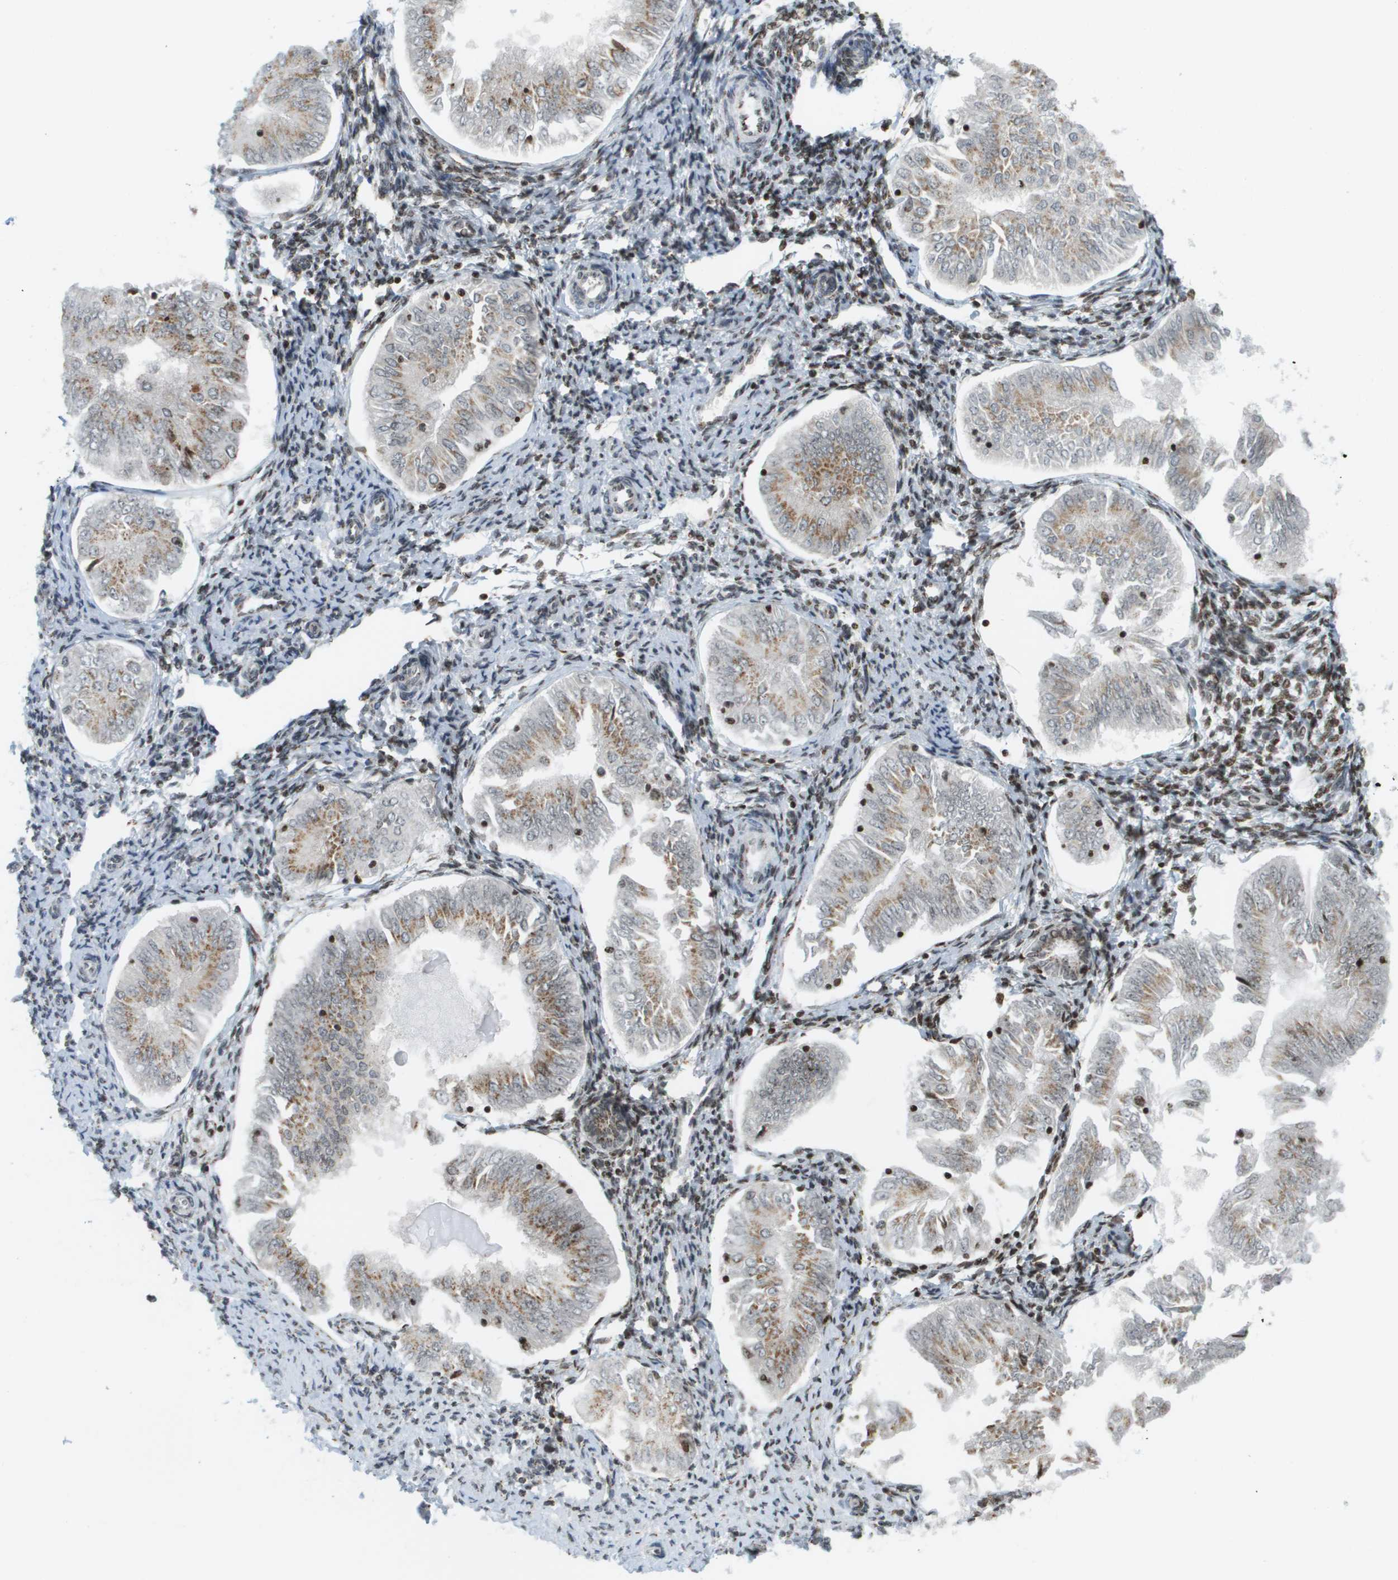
{"staining": {"intensity": "moderate", "quantity": ">75%", "location": "cytoplasmic/membranous"}, "tissue": "endometrial cancer", "cell_type": "Tumor cells", "image_type": "cancer", "snomed": [{"axis": "morphology", "description": "Adenocarcinoma, NOS"}, {"axis": "topography", "description": "Endometrium"}], "caption": "Approximately >75% of tumor cells in endometrial cancer (adenocarcinoma) display moderate cytoplasmic/membranous protein staining as visualized by brown immunohistochemical staining.", "gene": "EVC", "patient": {"sex": "female", "age": 53}}